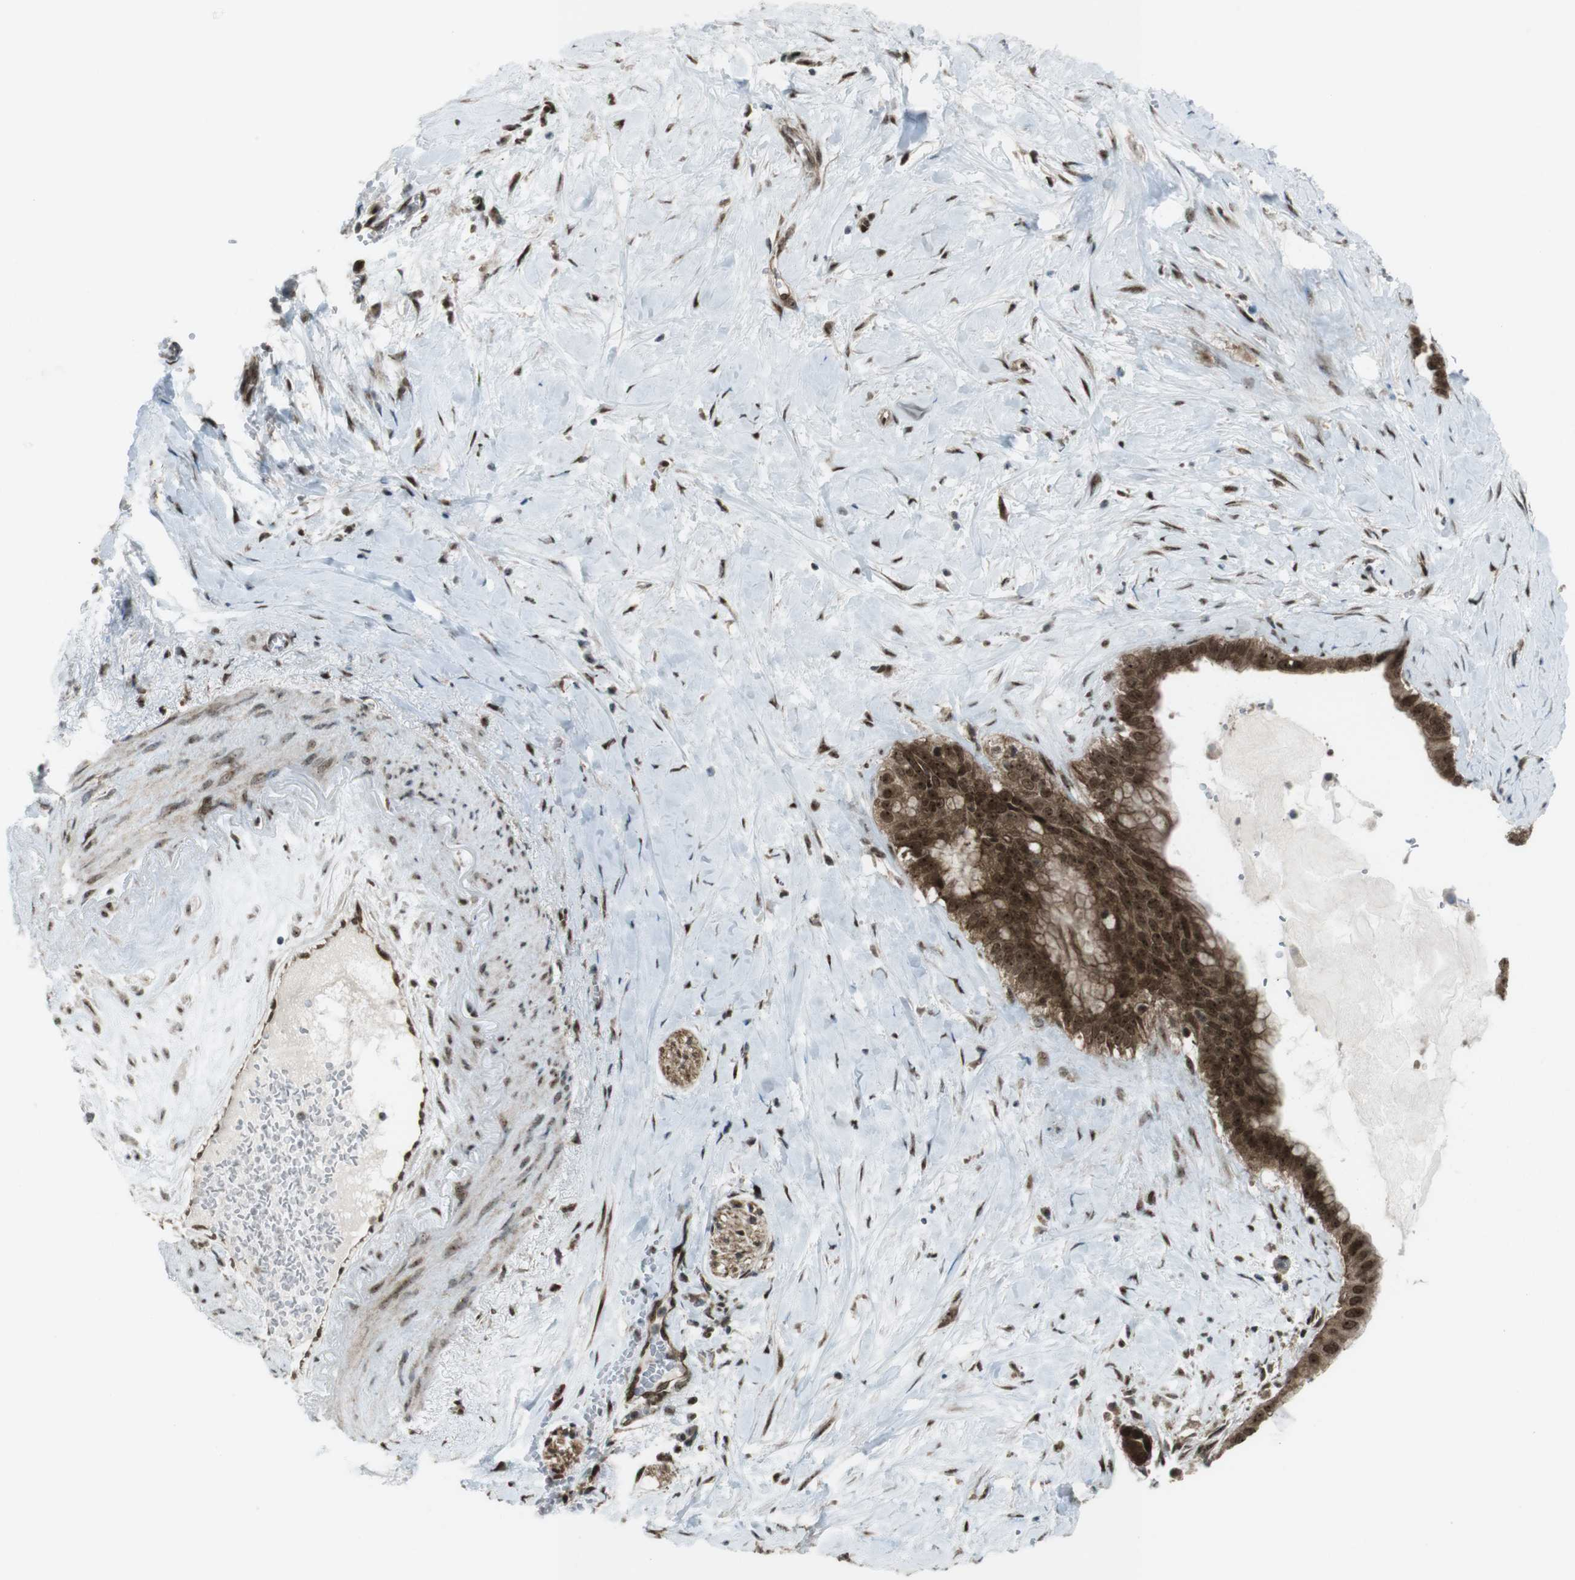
{"staining": {"intensity": "strong", "quantity": ">75%", "location": "cytoplasmic/membranous,nuclear"}, "tissue": "pancreatic cancer", "cell_type": "Tumor cells", "image_type": "cancer", "snomed": [{"axis": "morphology", "description": "Adenocarcinoma, NOS"}, {"axis": "topography", "description": "Pancreas"}], "caption": "Protein expression analysis of human pancreatic cancer reveals strong cytoplasmic/membranous and nuclear staining in about >75% of tumor cells.", "gene": "CSNK1D", "patient": {"sex": "male", "age": 55}}